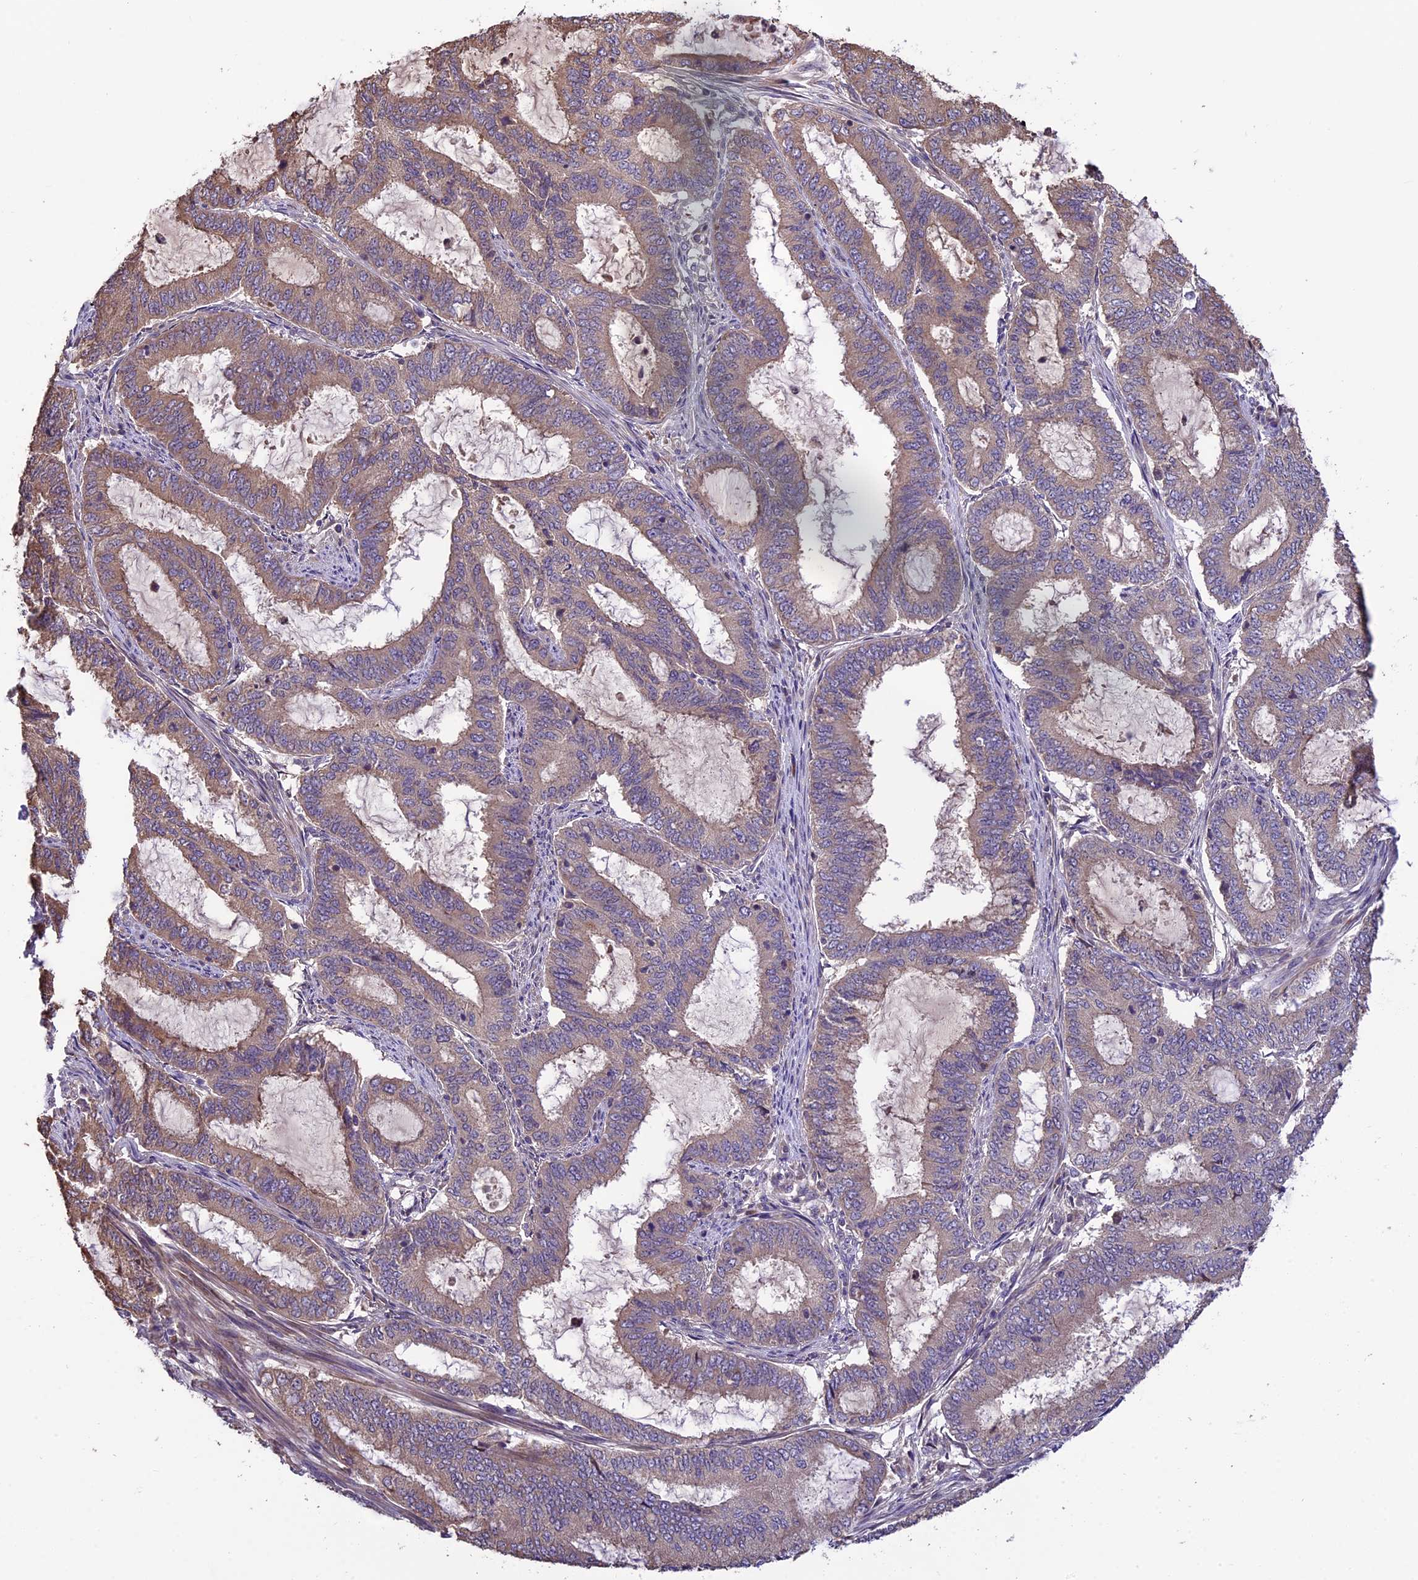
{"staining": {"intensity": "weak", "quantity": "25%-75%", "location": "cytoplasmic/membranous"}, "tissue": "endometrial cancer", "cell_type": "Tumor cells", "image_type": "cancer", "snomed": [{"axis": "morphology", "description": "Adenocarcinoma, NOS"}, {"axis": "topography", "description": "Endometrium"}], "caption": "Protein expression by immunohistochemistry (IHC) demonstrates weak cytoplasmic/membranous expression in about 25%-75% of tumor cells in endometrial adenocarcinoma. Nuclei are stained in blue.", "gene": "ABCC10", "patient": {"sex": "female", "age": 51}}